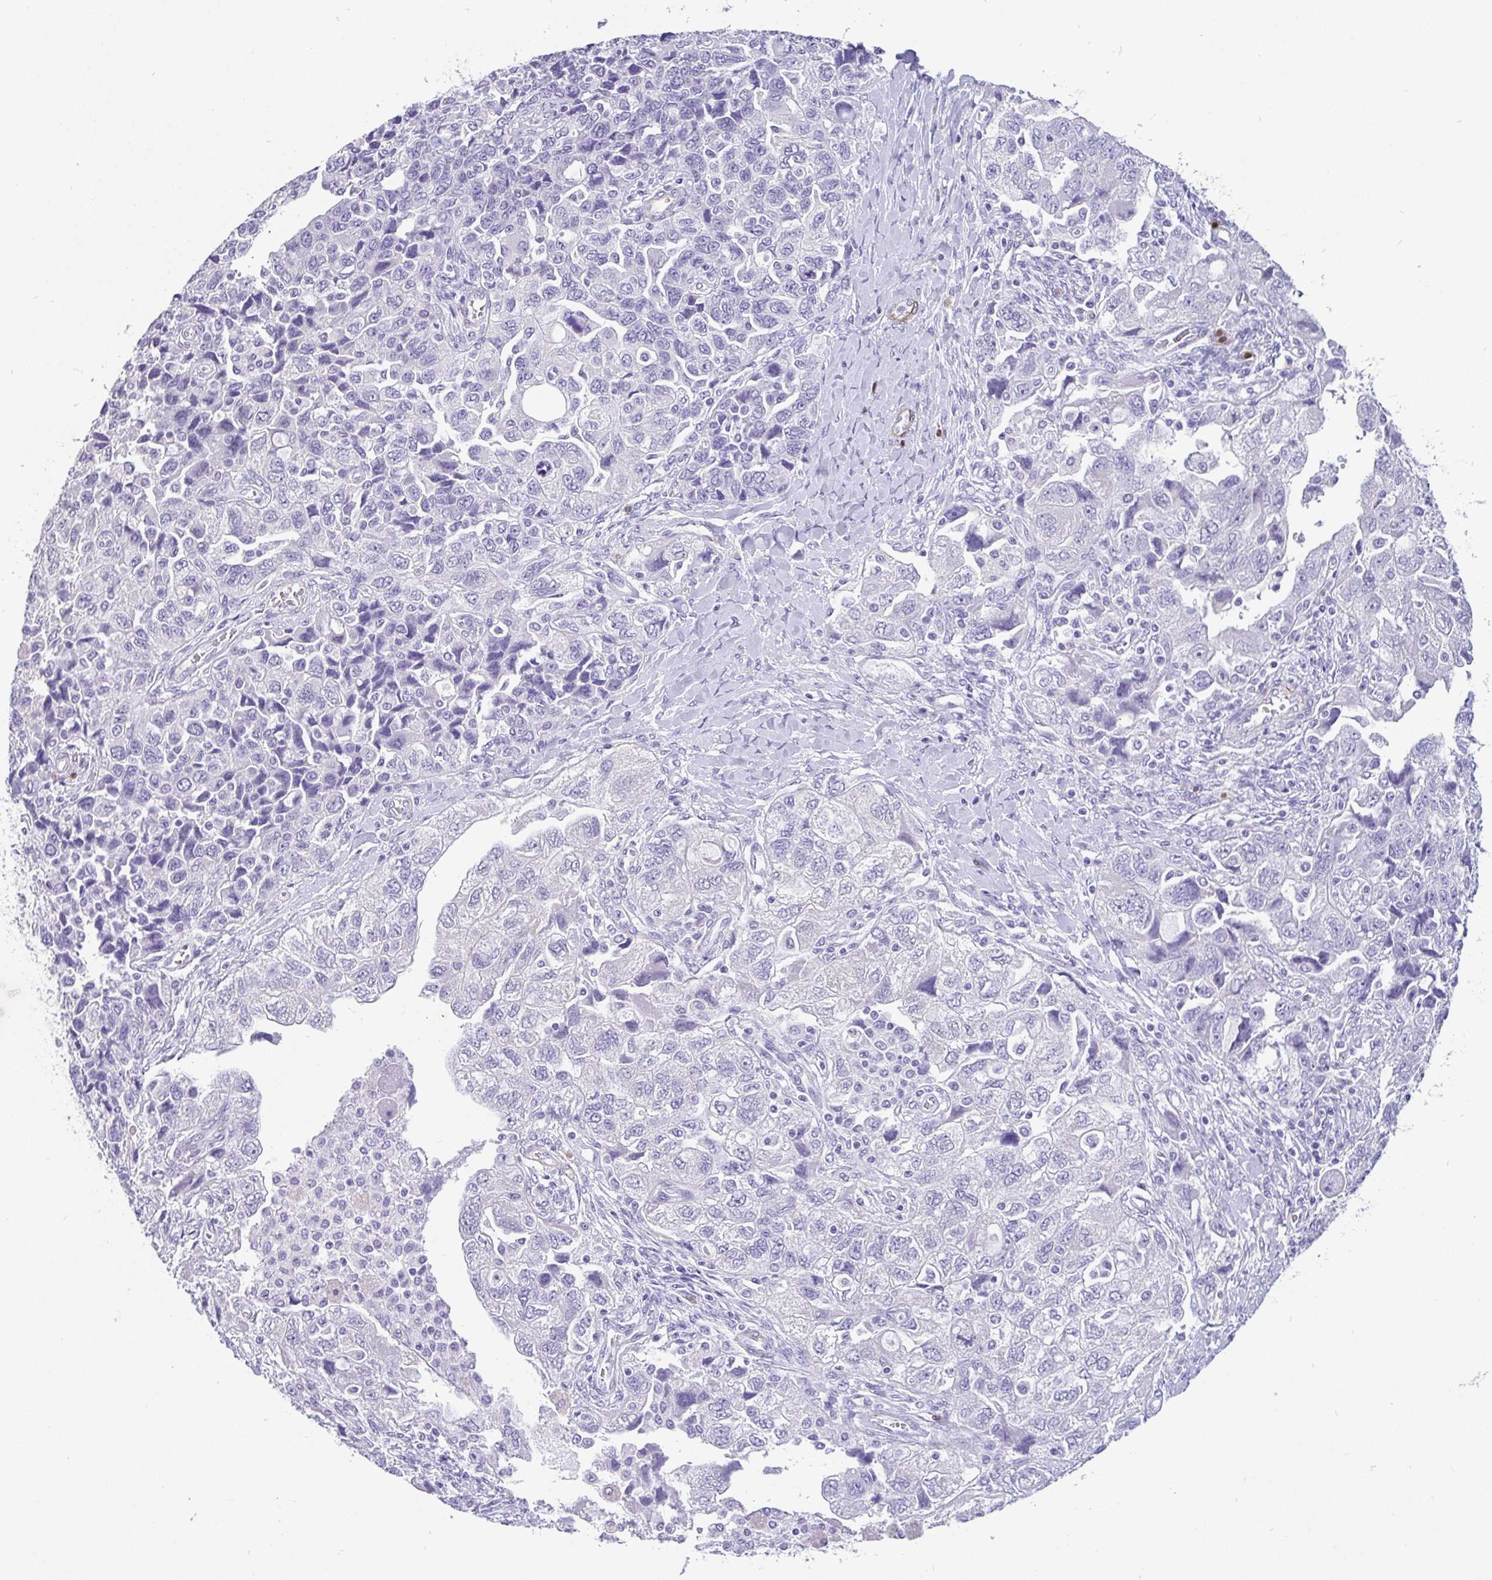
{"staining": {"intensity": "negative", "quantity": "none", "location": "none"}, "tissue": "ovarian cancer", "cell_type": "Tumor cells", "image_type": "cancer", "snomed": [{"axis": "morphology", "description": "Carcinoma, NOS"}, {"axis": "morphology", "description": "Cystadenocarcinoma, serous, NOS"}, {"axis": "topography", "description": "Ovary"}], "caption": "Tumor cells are negative for protein expression in human ovarian carcinoma.", "gene": "EML5", "patient": {"sex": "female", "age": 69}}